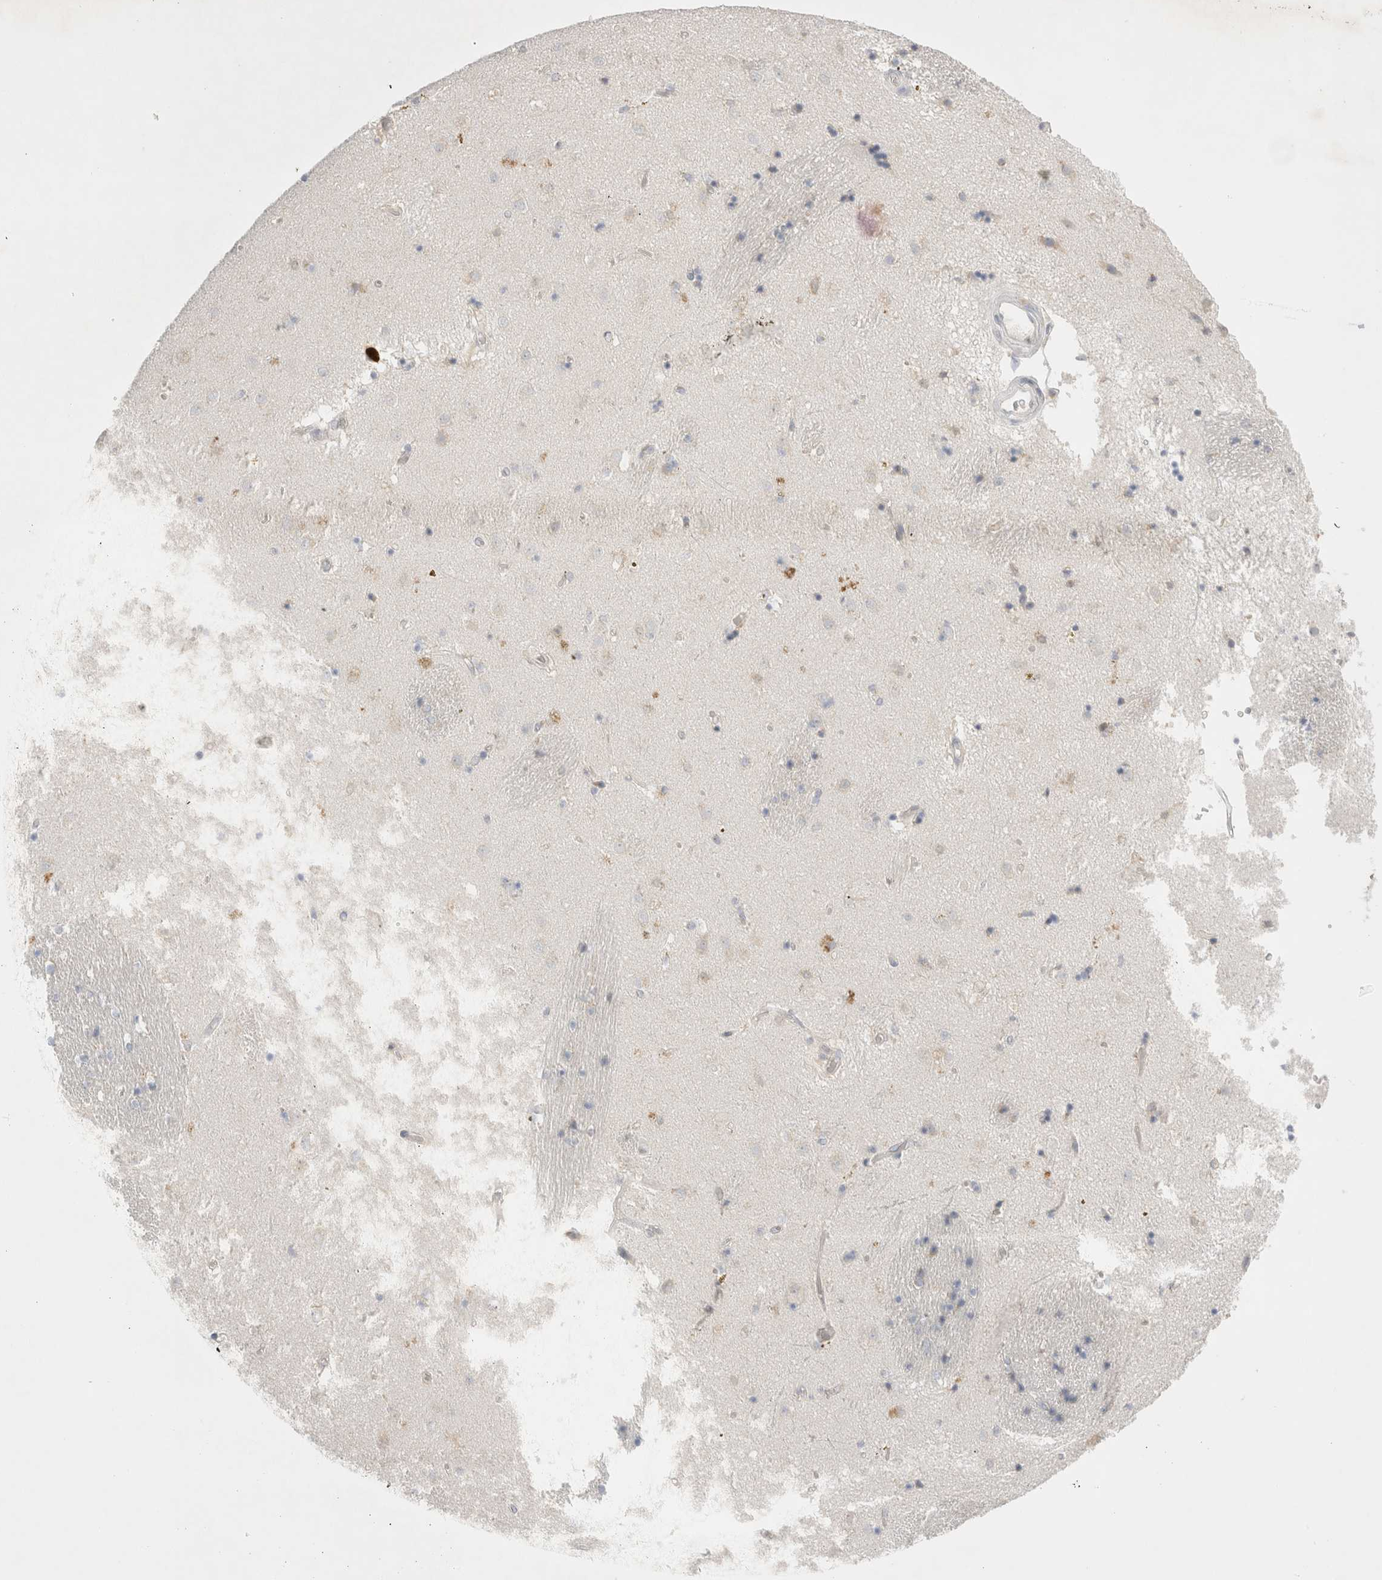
{"staining": {"intensity": "negative", "quantity": "none", "location": "none"}, "tissue": "caudate", "cell_type": "Glial cells", "image_type": "normal", "snomed": [{"axis": "morphology", "description": "Normal tissue, NOS"}, {"axis": "topography", "description": "Lateral ventricle wall"}], "caption": "A high-resolution photomicrograph shows IHC staining of benign caudate, which shows no significant expression in glial cells. (IHC, brightfield microscopy, high magnification).", "gene": "ZNF23", "patient": {"sex": "male", "age": 70}}